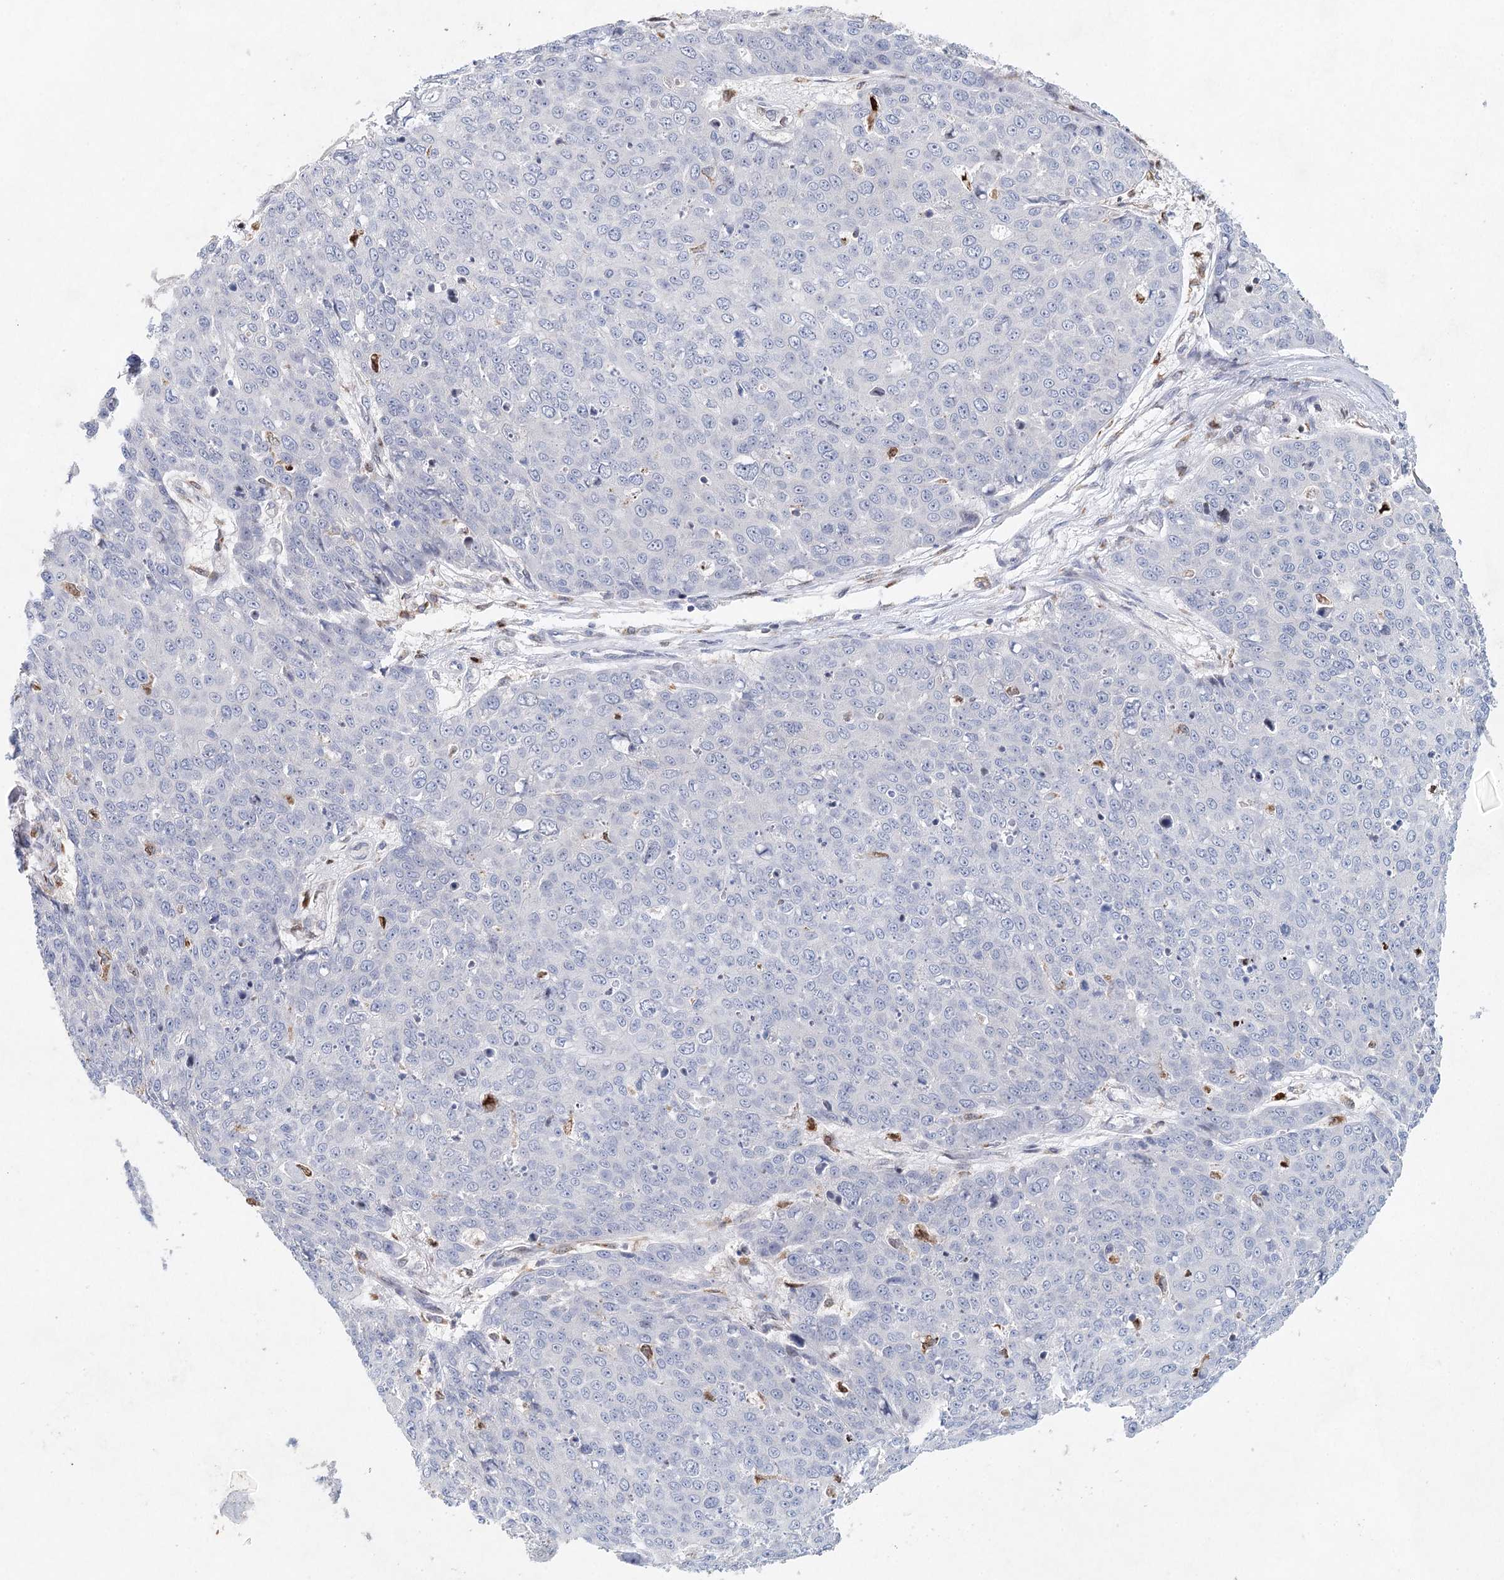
{"staining": {"intensity": "negative", "quantity": "none", "location": "none"}, "tissue": "skin cancer", "cell_type": "Tumor cells", "image_type": "cancer", "snomed": [{"axis": "morphology", "description": "Squamous cell carcinoma, NOS"}, {"axis": "topography", "description": "Skin"}], "caption": "Tumor cells are negative for protein expression in human skin squamous cell carcinoma.", "gene": "XPO6", "patient": {"sex": "male", "age": 71}}